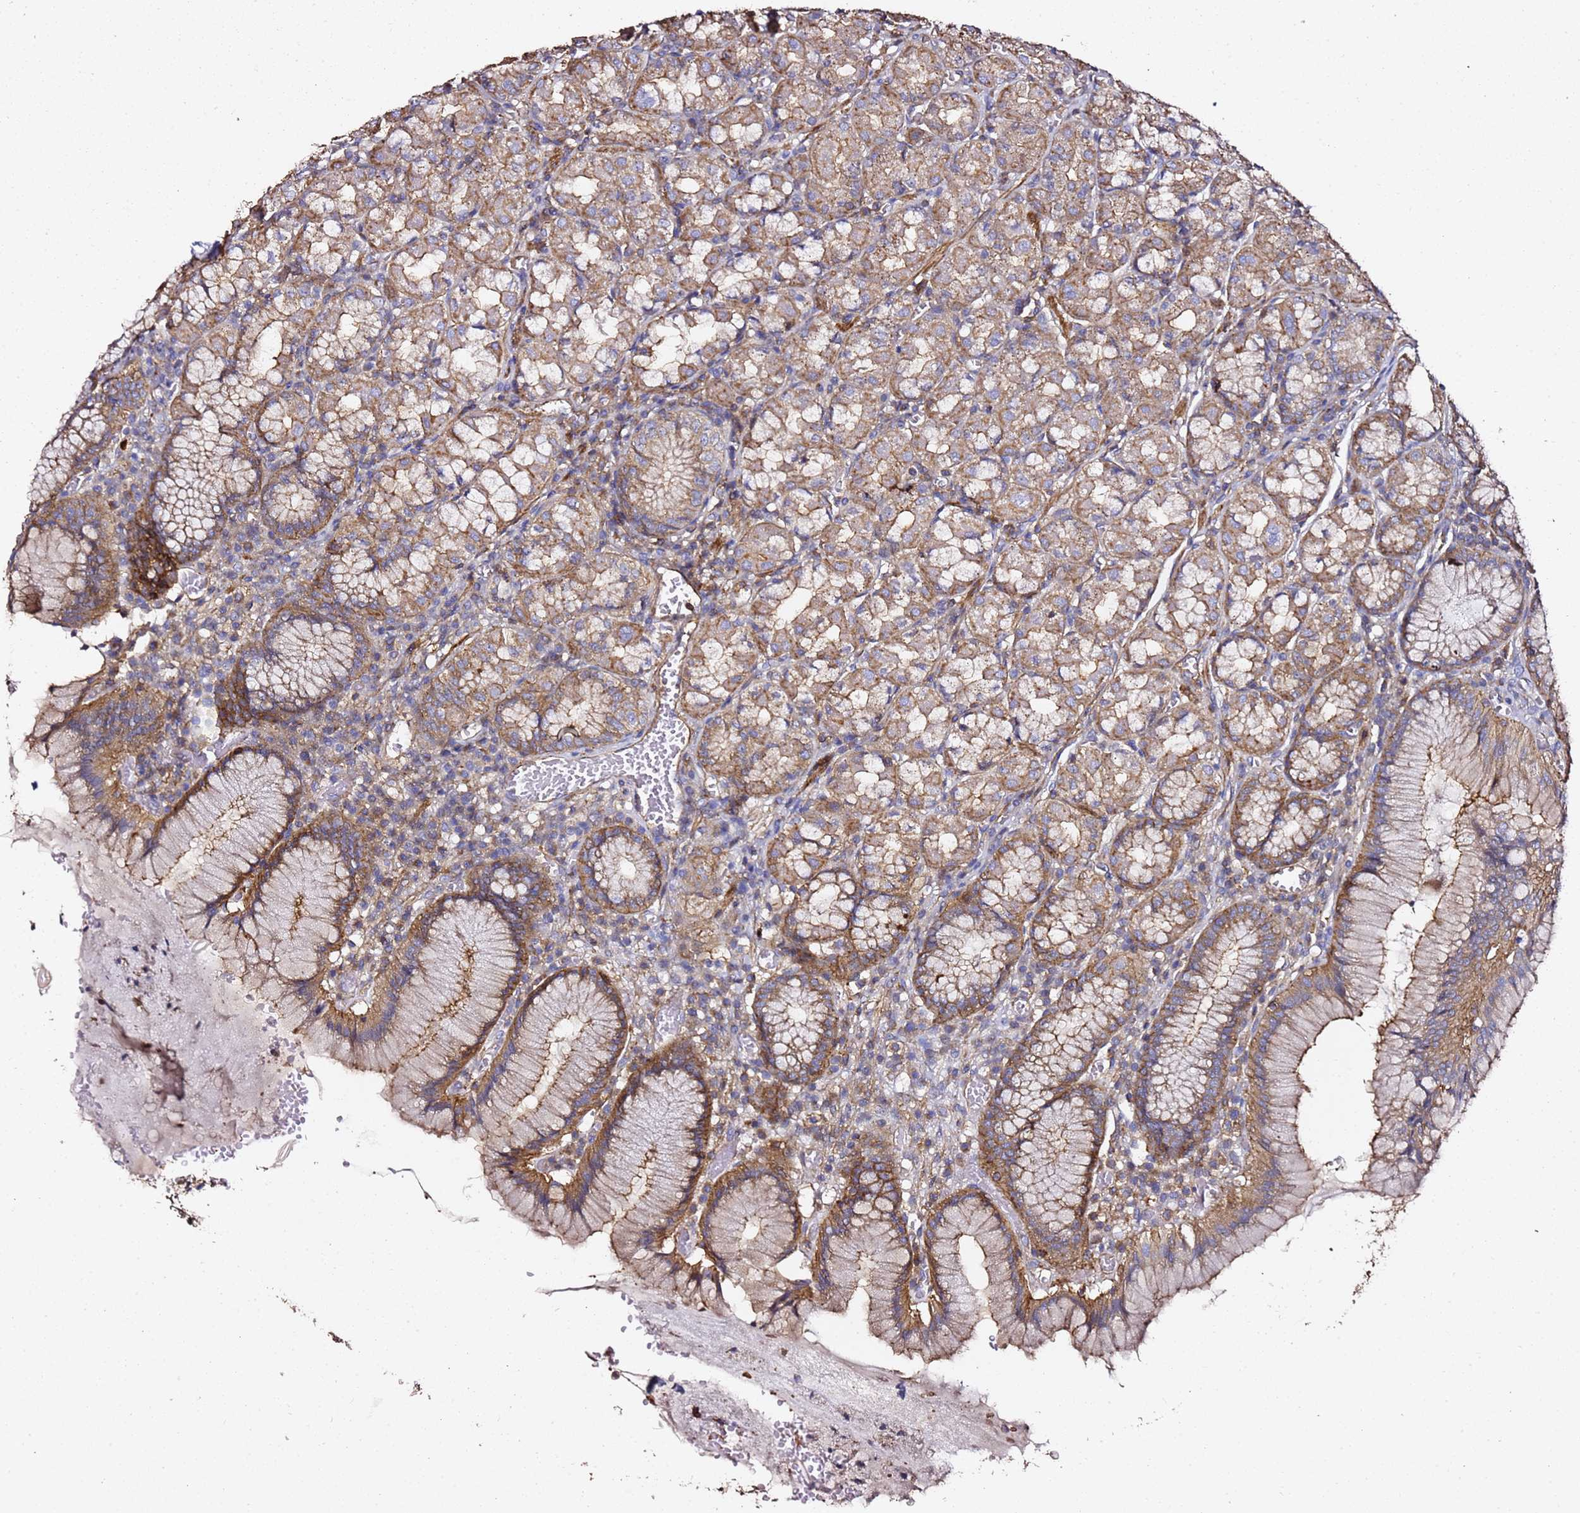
{"staining": {"intensity": "moderate", "quantity": ">75%", "location": "cytoplasmic/membranous"}, "tissue": "stomach", "cell_type": "Glandular cells", "image_type": "normal", "snomed": [{"axis": "morphology", "description": "Normal tissue, NOS"}, {"axis": "topography", "description": "Stomach"}], "caption": "DAB (3,3'-diaminobenzidine) immunohistochemical staining of normal human stomach shows moderate cytoplasmic/membranous protein positivity in about >75% of glandular cells.", "gene": "ZFP36L2", "patient": {"sex": "male", "age": 55}}